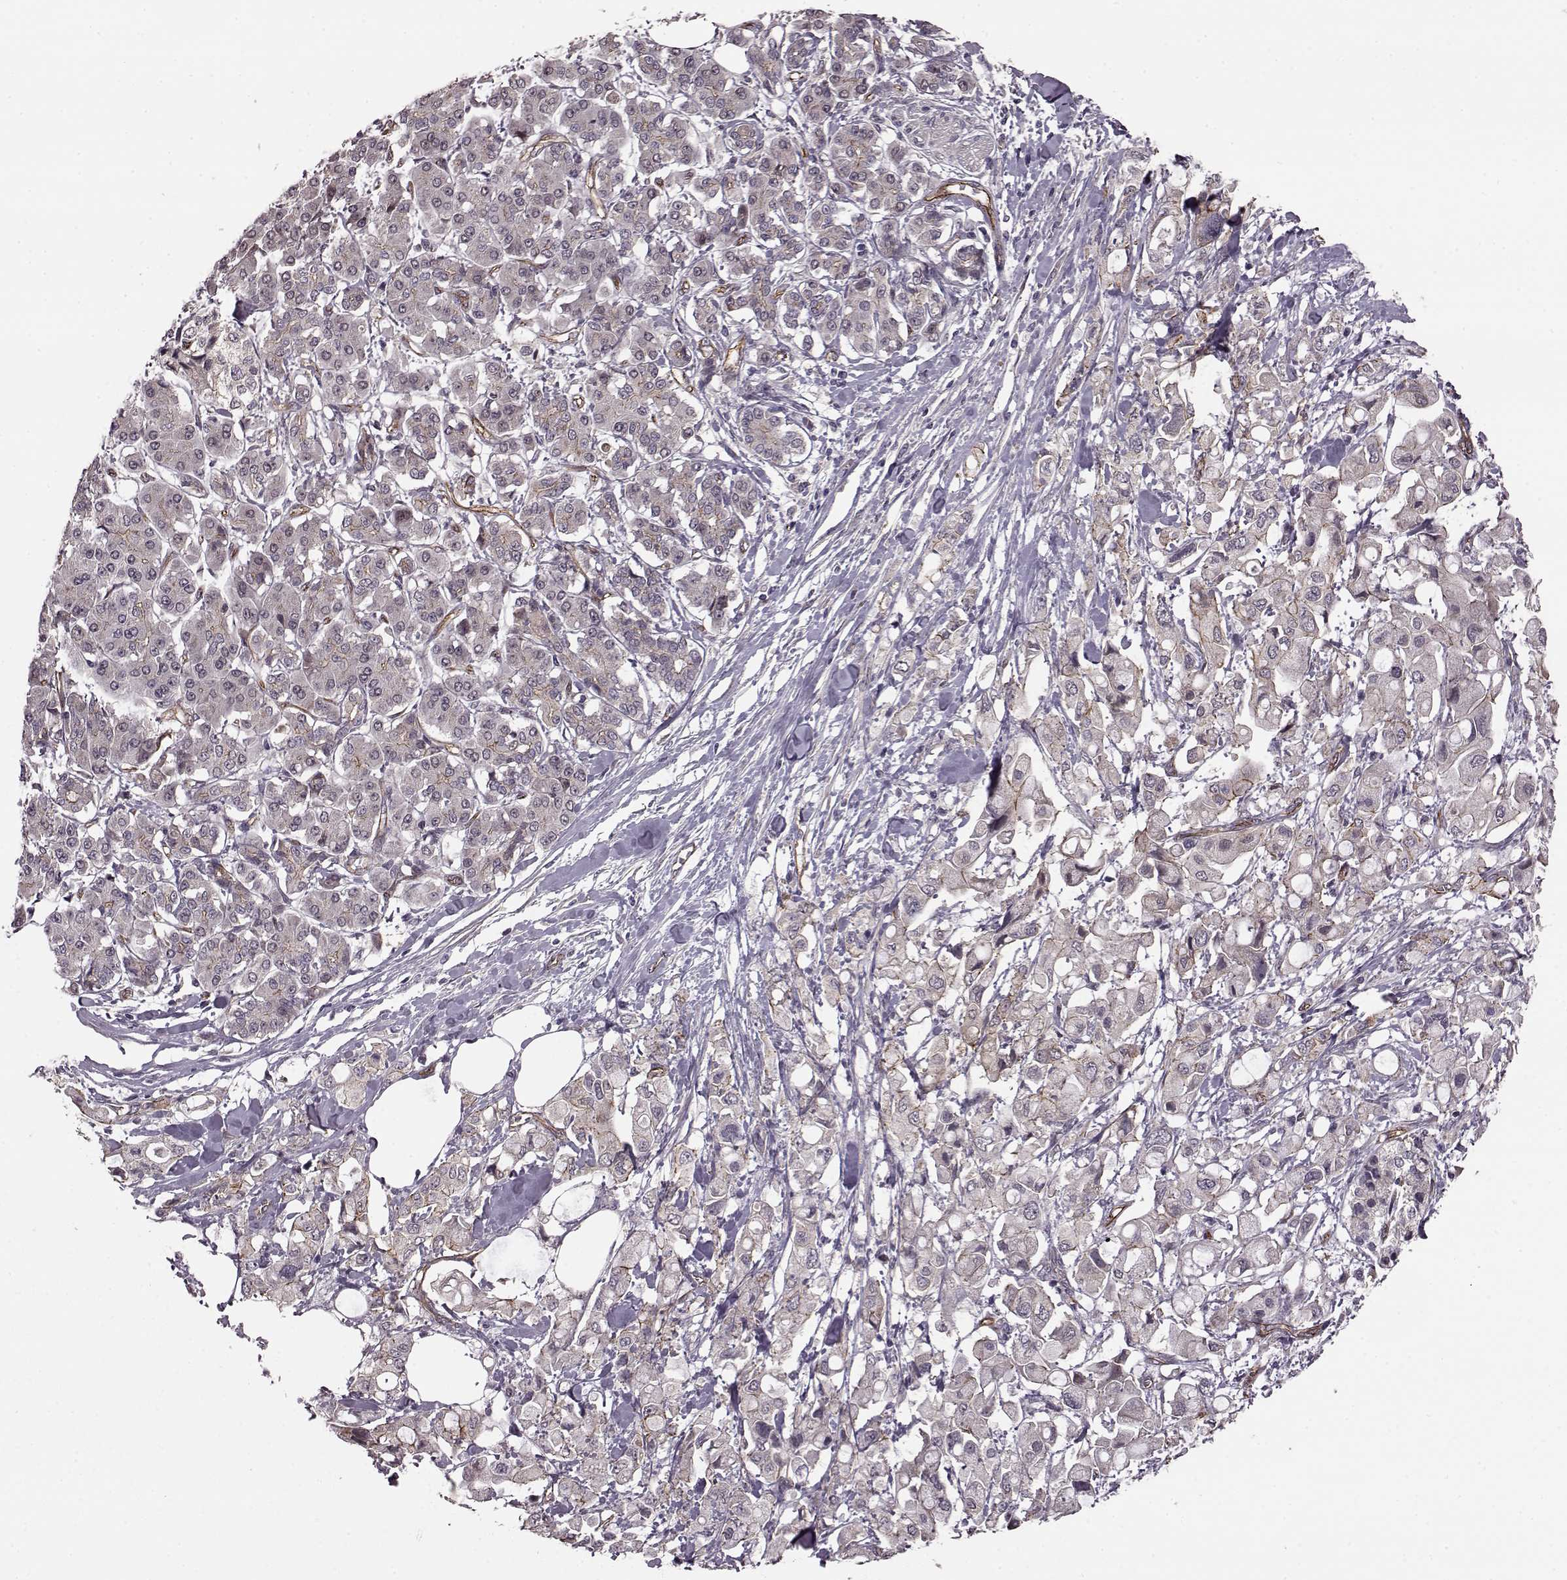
{"staining": {"intensity": "moderate", "quantity": "<25%", "location": "cytoplasmic/membranous"}, "tissue": "pancreatic cancer", "cell_type": "Tumor cells", "image_type": "cancer", "snomed": [{"axis": "morphology", "description": "Adenocarcinoma, NOS"}, {"axis": "topography", "description": "Pancreas"}], "caption": "Moderate cytoplasmic/membranous staining is seen in about <25% of tumor cells in pancreatic cancer (adenocarcinoma). (DAB IHC with brightfield microscopy, high magnification).", "gene": "SYNPO", "patient": {"sex": "female", "age": 56}}